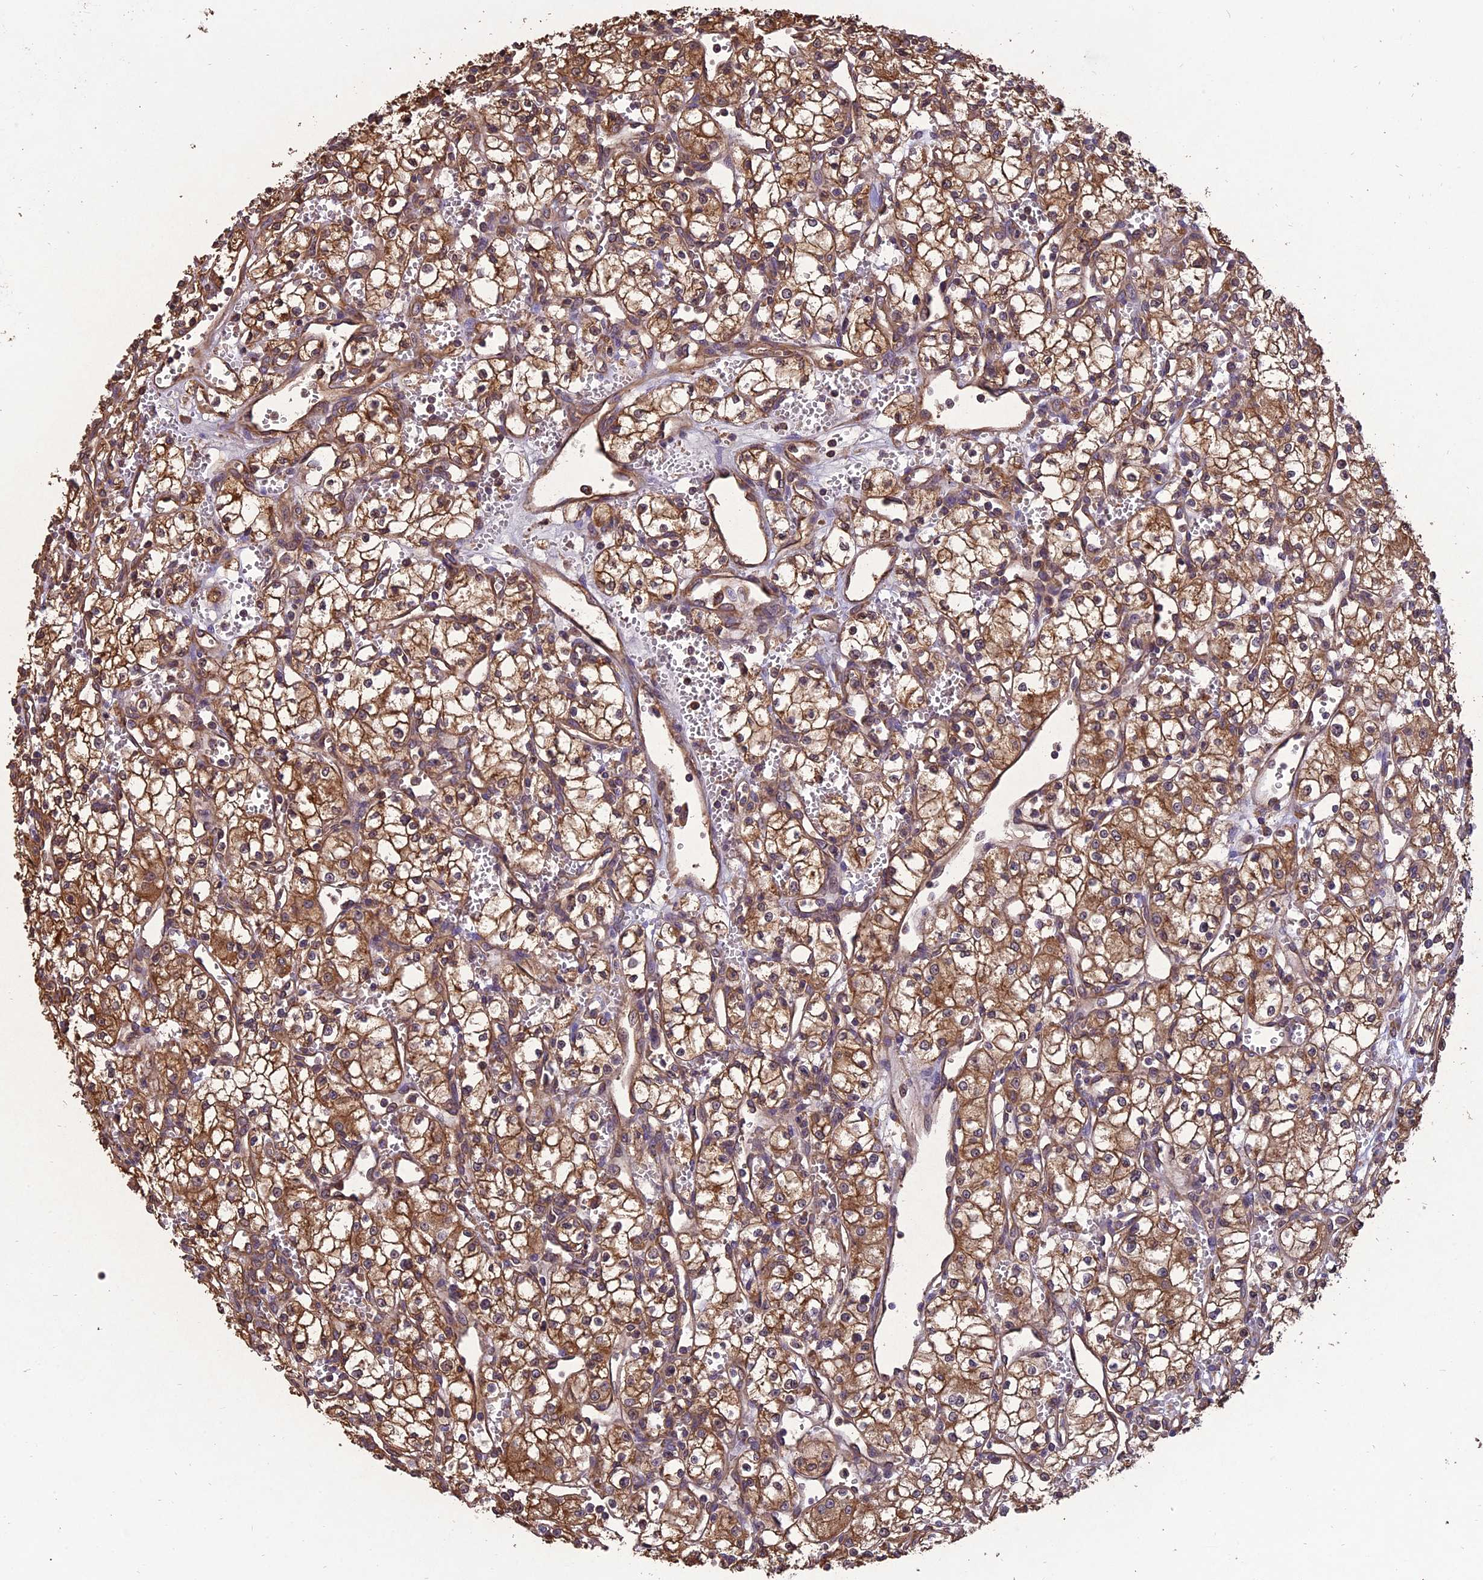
{"staining": {"intensity": "moderate", "quantity": ">75%", "location": "cytoplasmic/membranous"}, "tissue": "renal cancer", "cell_type": "Tumor cells", "image_type": "cancer", "snomed": [{"axis": "morphology", "description": "Adenocarcinoma, NOS"}, {"axis": "topography", "description": "Kidney"}], "caption": "Approximately >75% of tumor cells in renal adenocarcinoma exhibit moderate cytoplasmic/membranous protein expression as visualized by brown immunohistochemical staining.", "gene": "CHMP2A", "patient": {"sex": "male", "age": 59}}